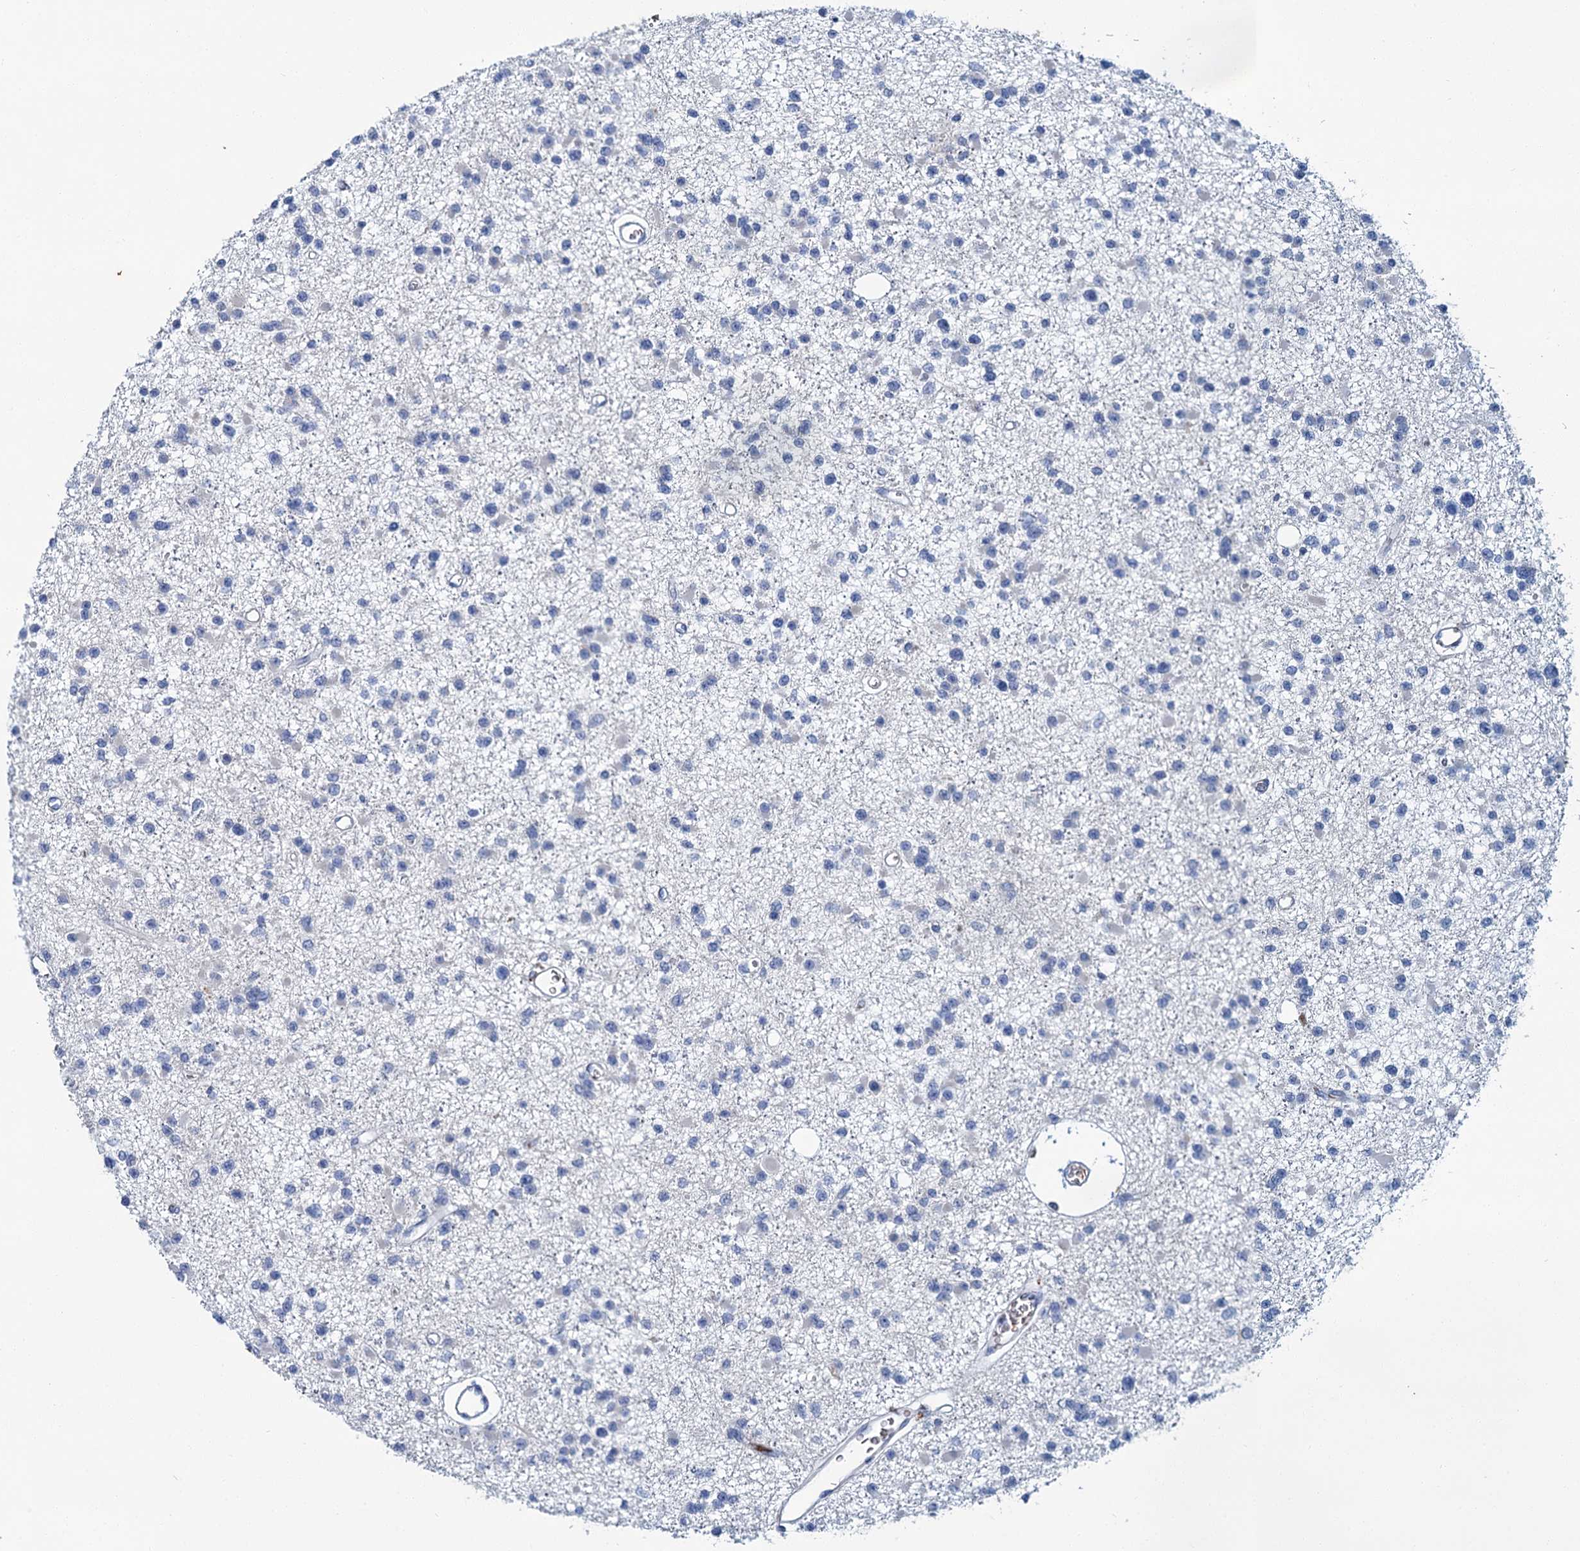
{"staining": {"intensity": "negative", "quantity": "none", "location": "none"}, "tissue": "glioma", "cell_type": "Tumor cells", "image_type": "cancer", "snomed": [{"axis": "morphology", "description": "Glioma, malignant, Low grade"}, {"axis": "topography", "description": "Brain"}], "caption": "DAB (3,3'-diaminobenzidine) immunohistochemical staining of human malignant glioma (low-grade) demonstrates no significant expression in tumor cells.", "gene": "ATG2A", "patient": {"sex": "female", "age": 22}}